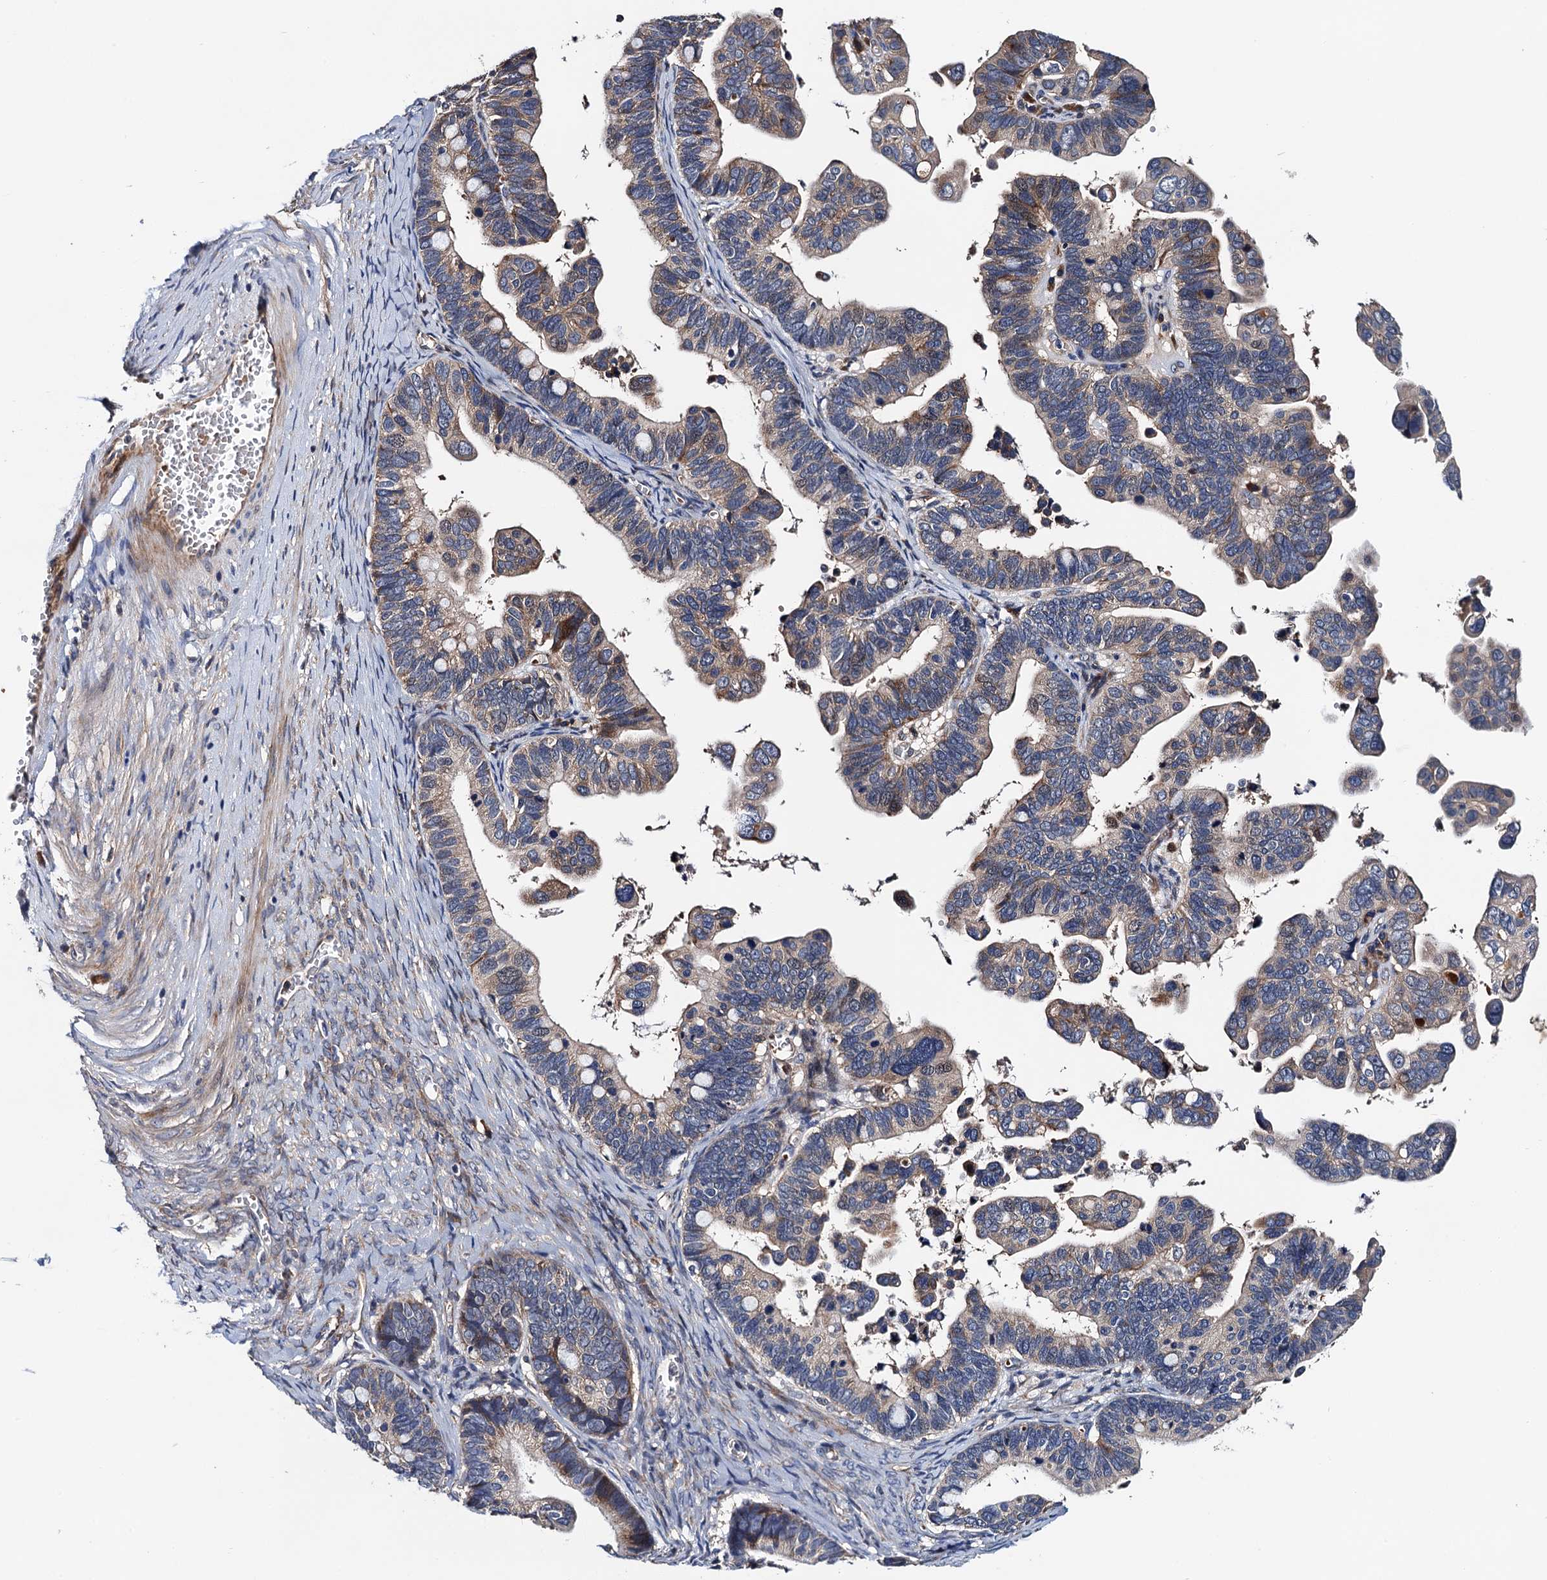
{"staining": {"intensity": "weak", "quantity": "<25%", "location": "cytoplasmic/membranous"}, "tissue": "ovarian cancer", "cell_type": "Tumor cells", "image_type": "cancer", "snomed": [{"axis": "morphology", "description": "Cystadenocarcinoma, serous, NOS"}, {"axis": "topography", "description": "Ovary"}], "caption": "Immunohistochemistry (IHC) of ovarian serous cystadenocarcinoma demonstrates no positivity in tumor cells.", "gene": "TRMT112", "patient": {"sex": "female", "age": 56}}